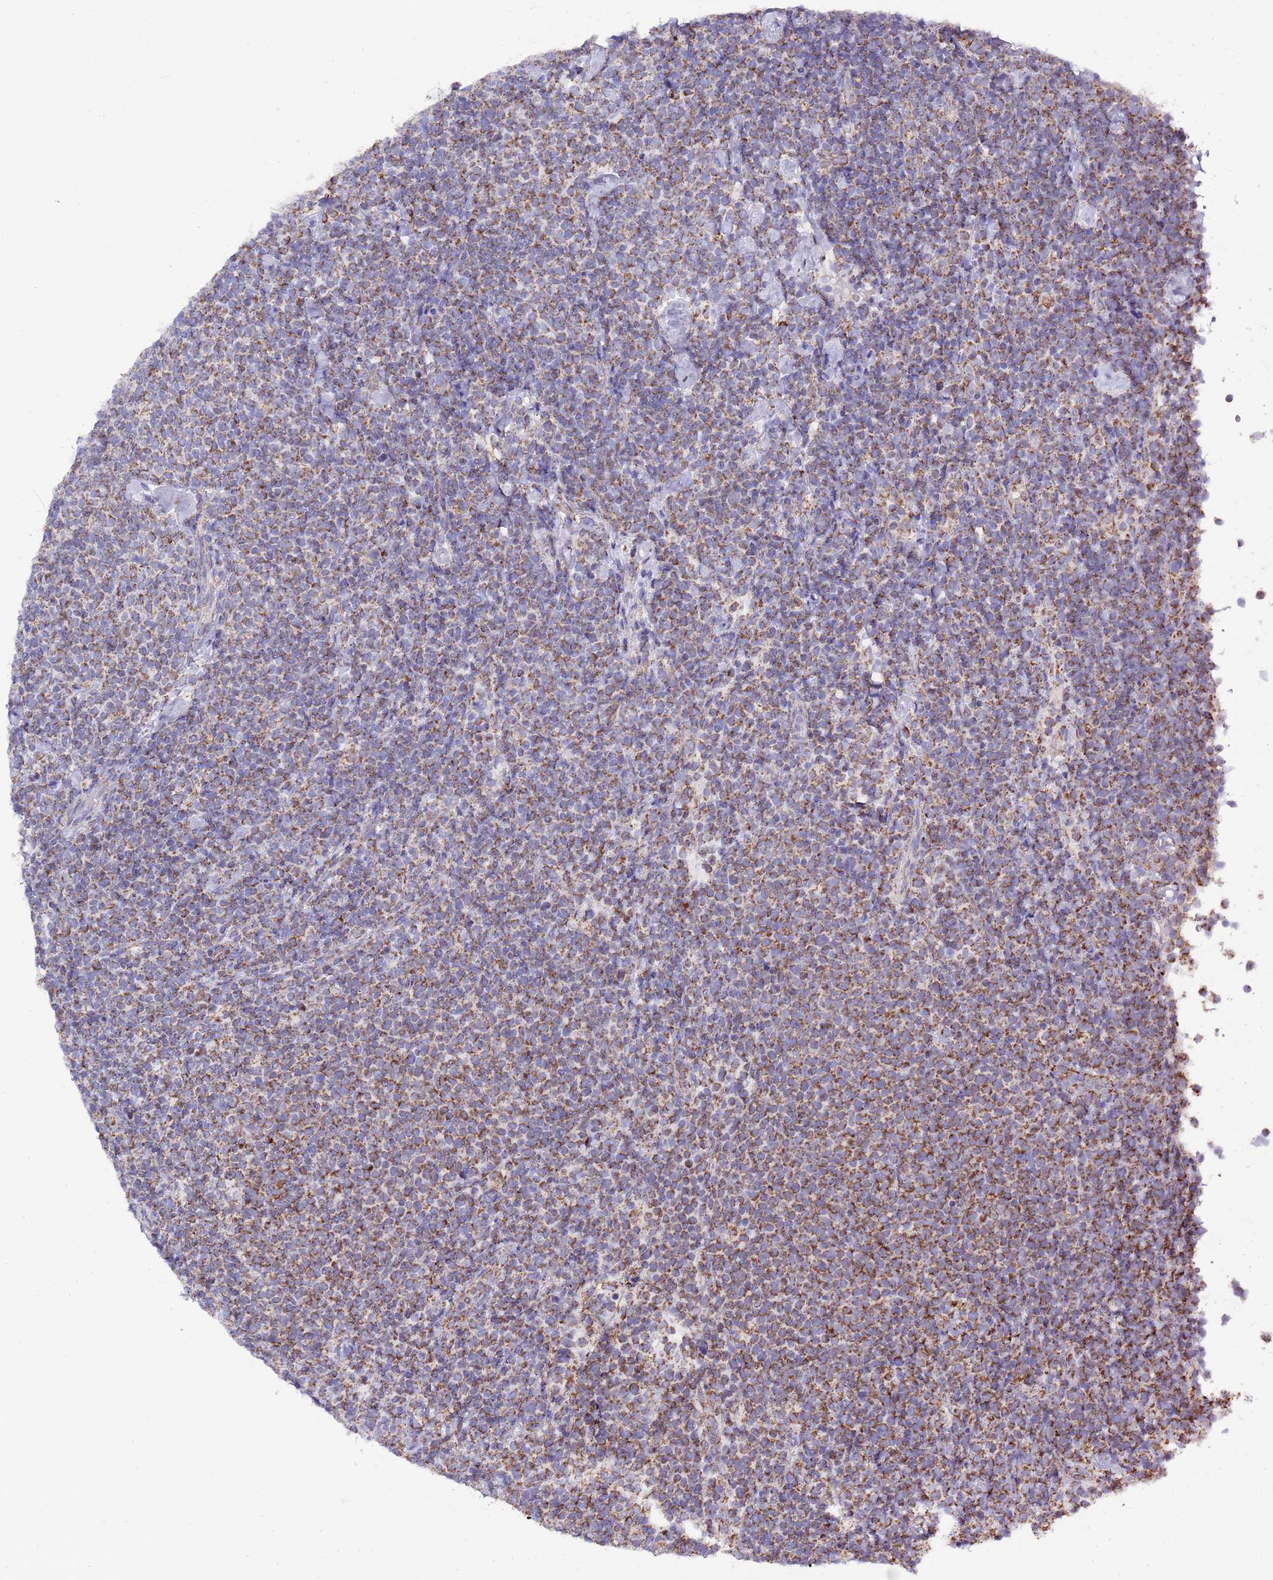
{"staining": {"intensity": "moderate", "quantity": ">75%", "location": "cytoplasmic/membranous"}, "tissue": "lymphoma", "cell_type": "Tumor cells", "image_type": "cancer", "snomed": [{"axis": "morphology", "description": "Malignant lymphoma, non-Hodgkin's type, High grade"}, {"axis": "topography", "description": "Lymph node"}], "caption": "Immunohistochemistry photomicrograph of neoplastic tissue: malignant lymphoma, non-Hodgkin's type (high-grade) stained using immunohistochemistry demonstrates medium levels of moderate protein expression localized specifically in the cytoplasmic/membranous of tumor cells, appearing as a cytoplasmic/membranous brown color.", "gene": "TEKTIP1", "patient": {"sex": "male", "age": 61}}